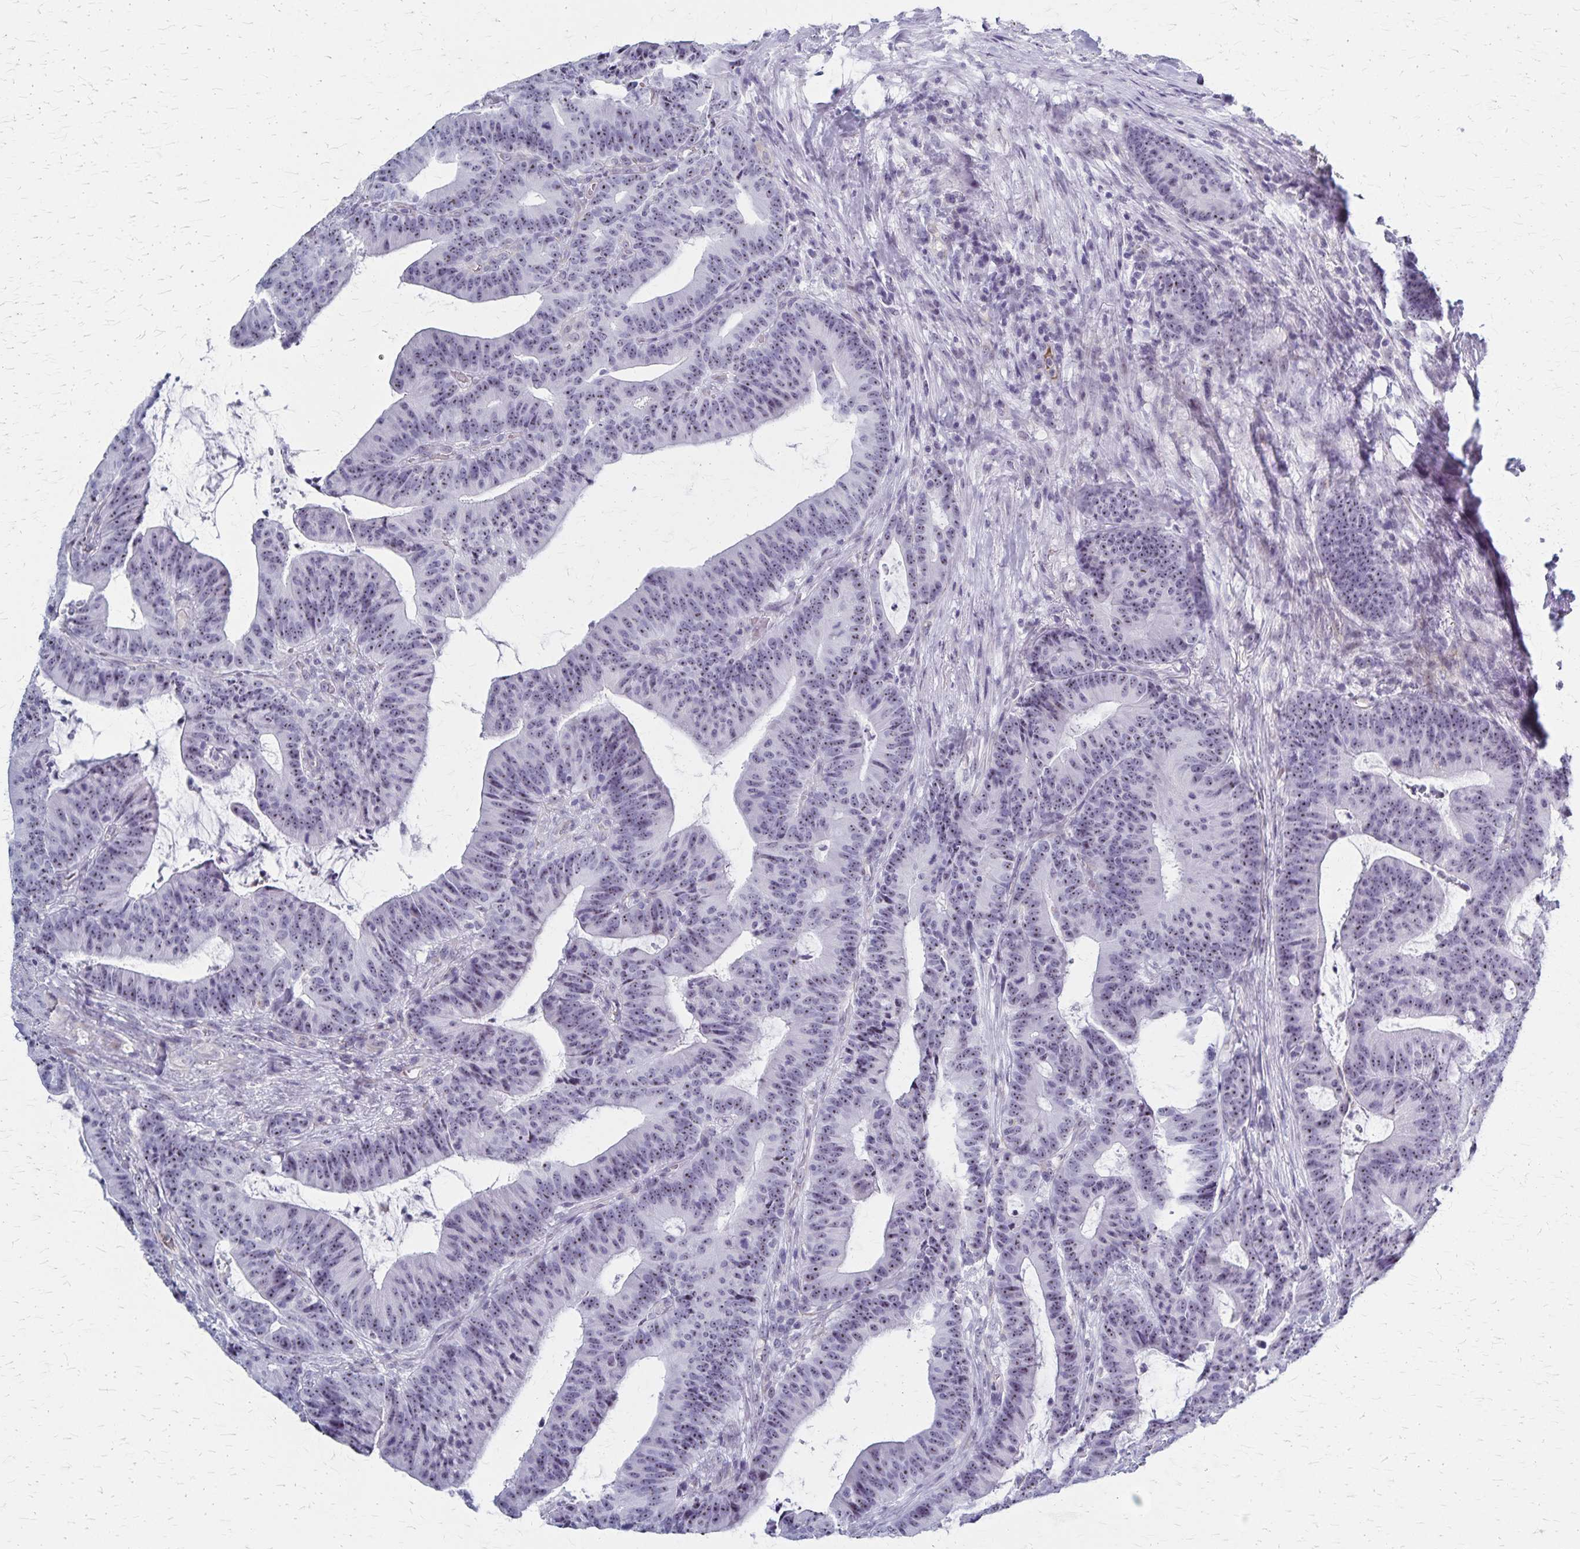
{"staining": {"intensity": "weak", "quantity": ">75%", "location": "nuclear"}, "tissue": "colorectal cancer", "cell_type": "Tumor cells", "image_type": "cancer", "snomed": [{"axis": "morphology", "description": "Adenocarcinoma, NOS"}, {"axis": "topography", "description": "Colon"}], "caption": "Colorectal adenocarcinoma stained for a protein (brown) reveals weak nuclear positive positivity in approximately >75% of tumor cells.", "gene": "DLK2", "patient": {"sex": "female", "age": 78}}